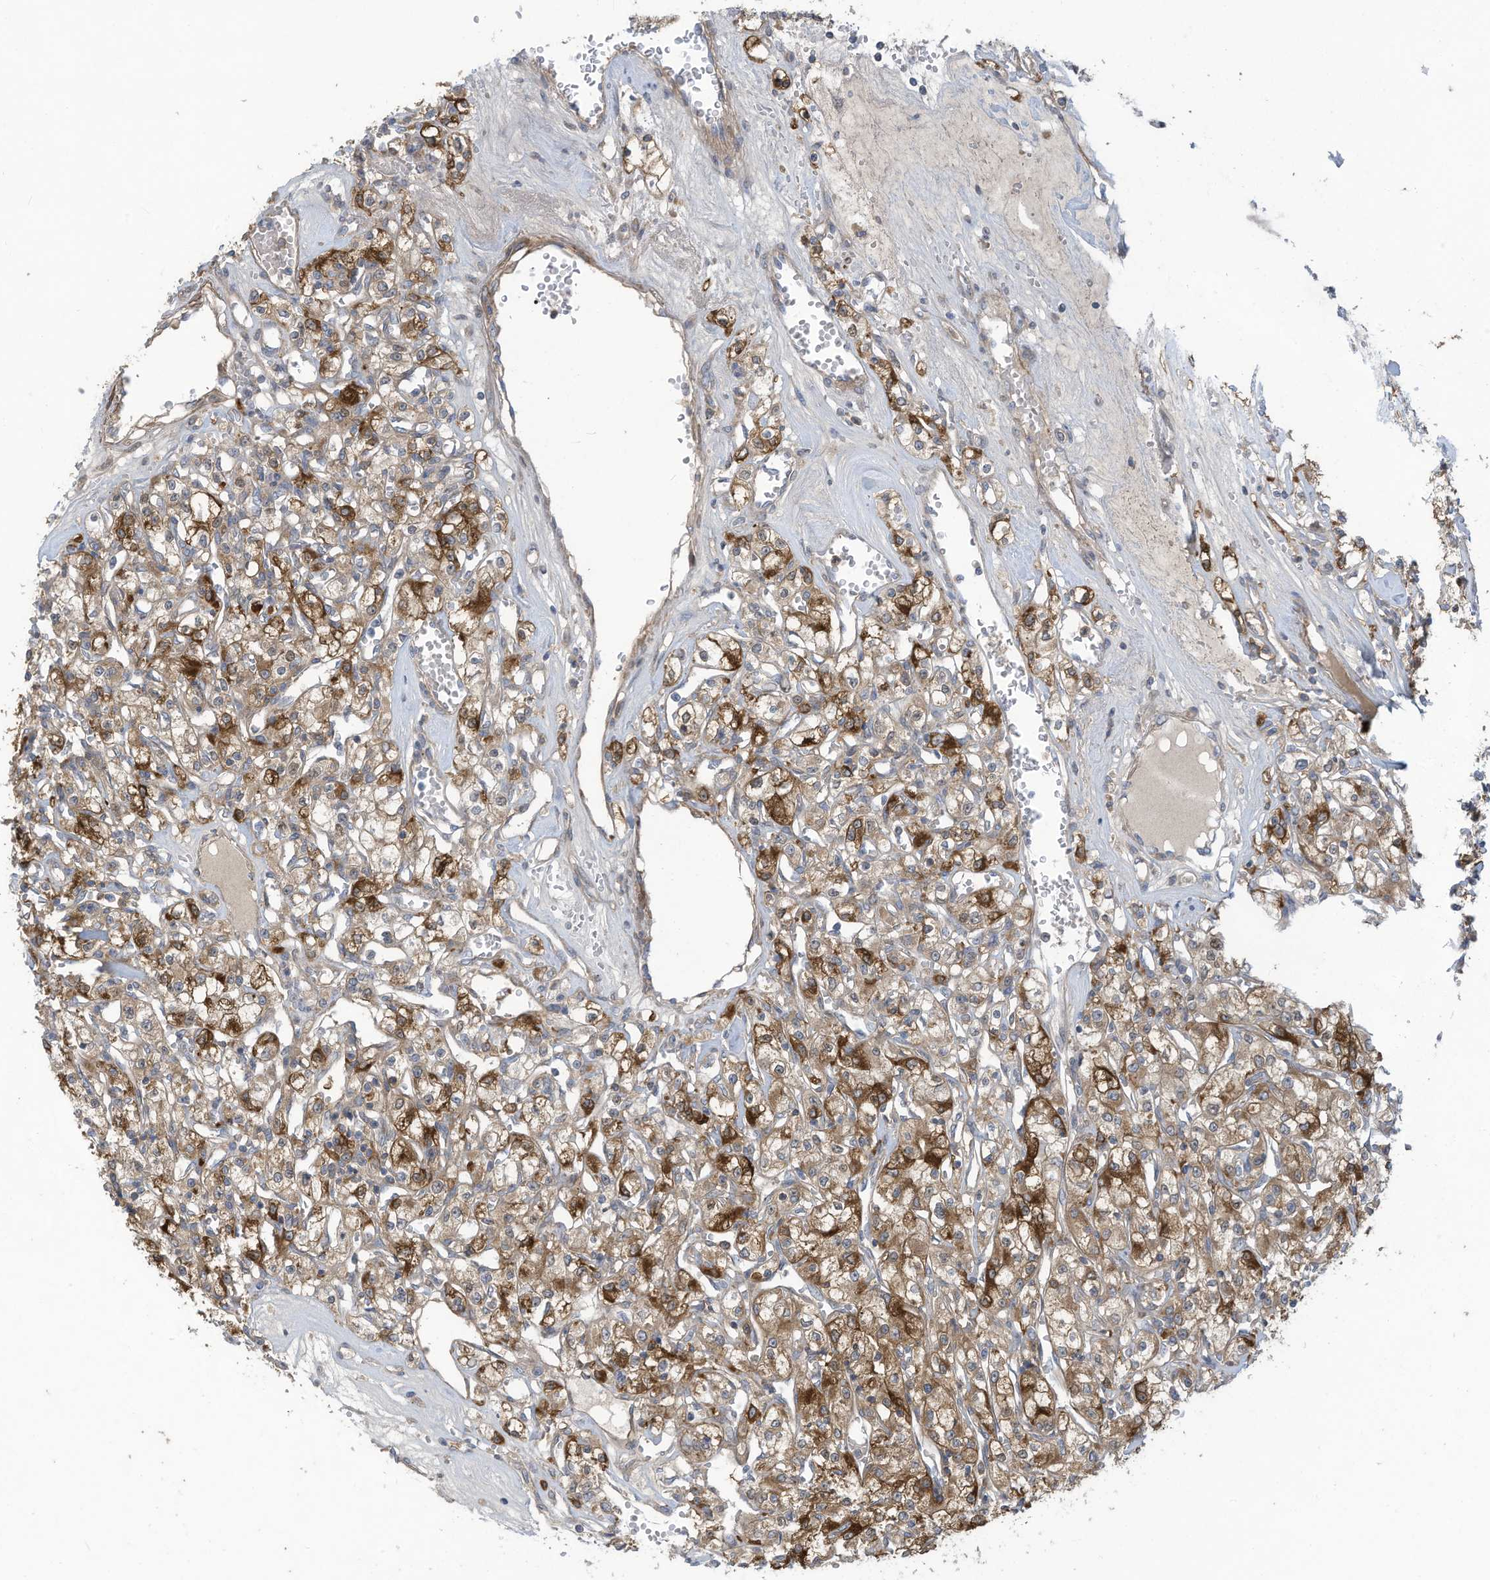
{"staining": {"intensity": "strong", "quantity": ">75%", "location": "cytoplasmic/membranous"}, "tissue": "renal cancer", "cell_type": "Tumor cells", "image_type": "cancer", "snomed": [{"axis": "morphology", "description": "Adenocarcinoma, NOS"}, {"axis": "topography", "description": "Kidney"}], "caption": "IHC of human adenocarcinoma (renal) demonstrates high levels of strong cytoplasmic/membranous positivity in about >75% of tumor cells. (brown staining indicates protein expression, while blue staining denotes nuclei).", "gene": "ADI1", "patient": {"sex": "female", "age": 59}}